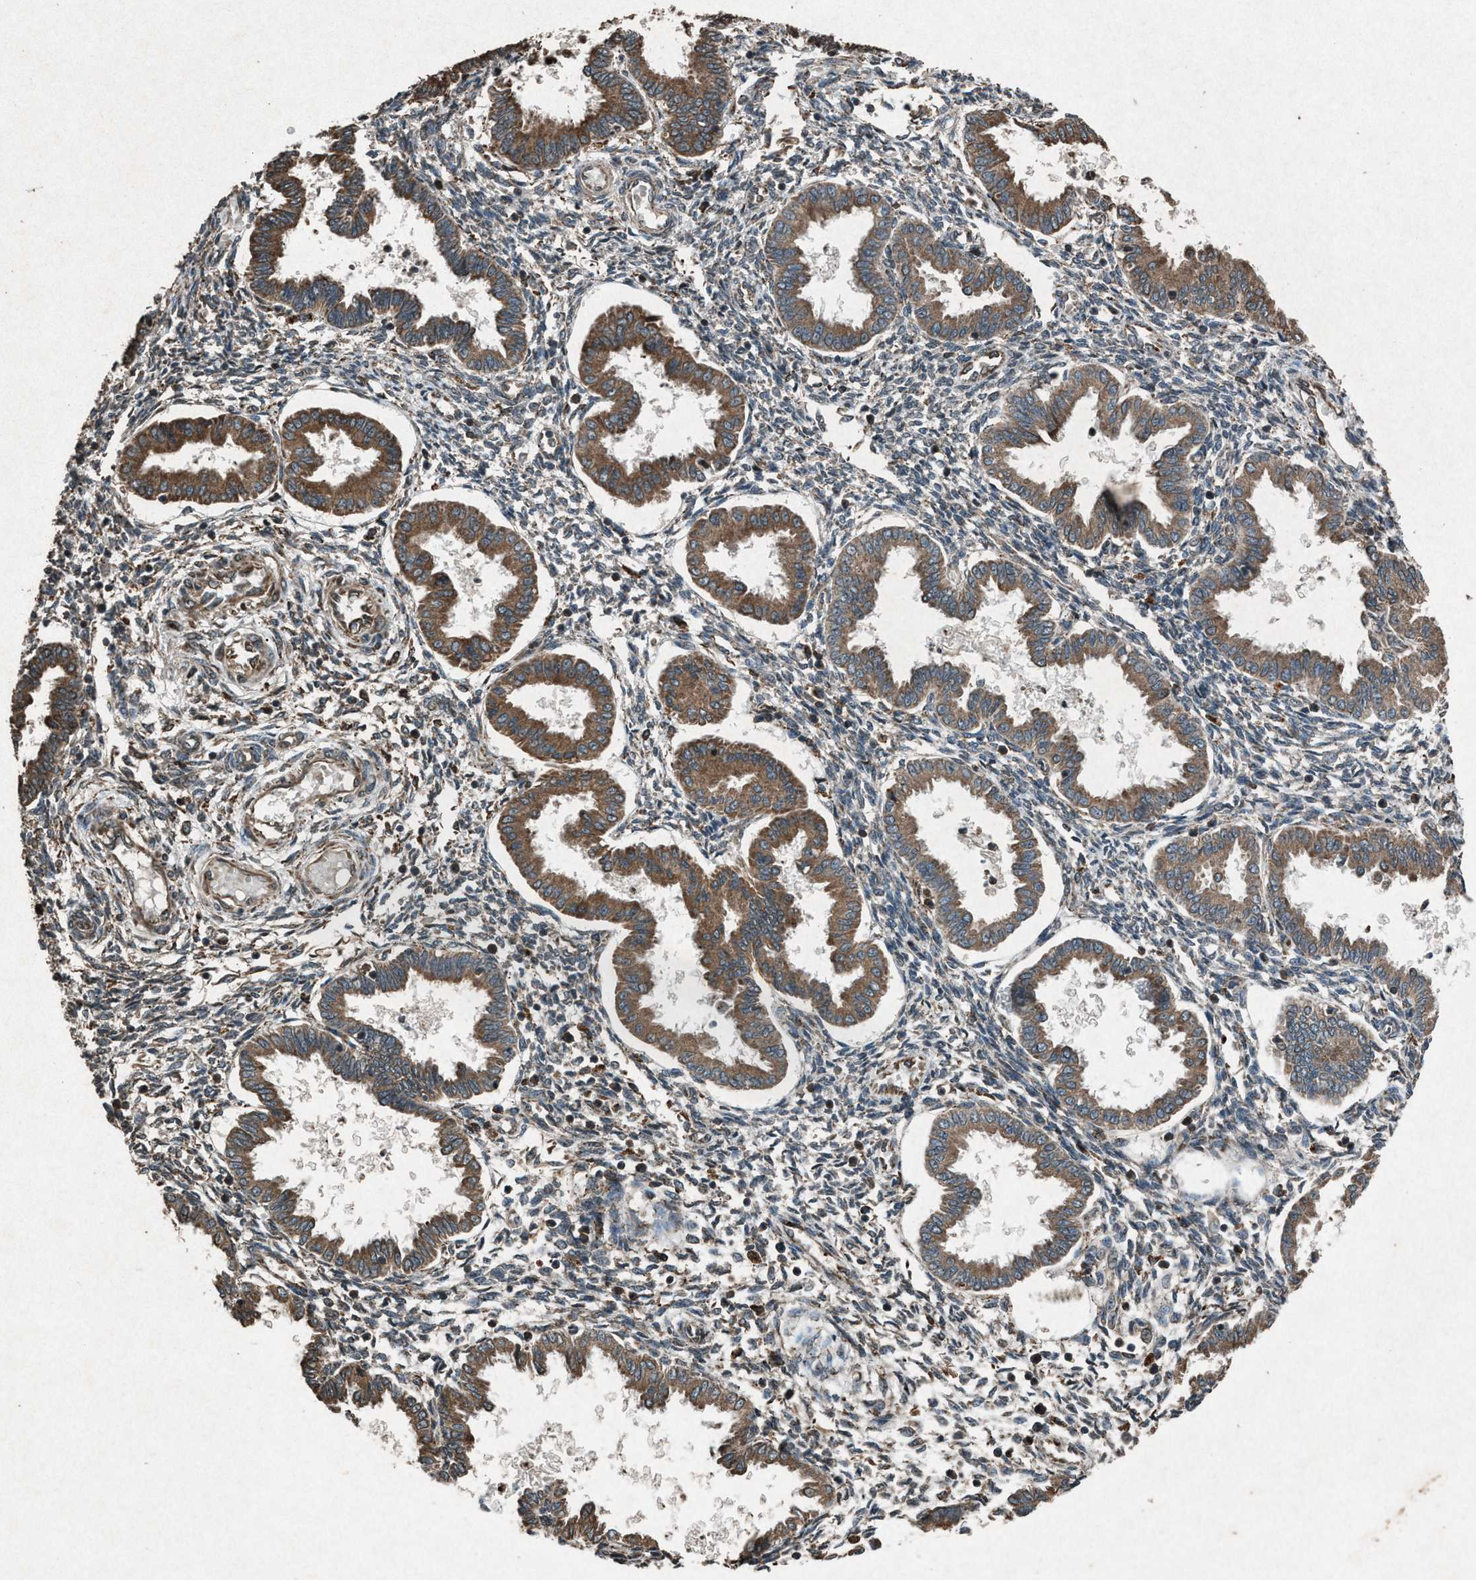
{"staining": {"intensity": "moderate", "quantity": ">75%", "location": "cytoplasmic/membranous"}, "tissue": "endometrium", "cell_type": "Cells in endometrial stroma", "image_type": "normal", "snomed": [{"axis": "morphology", "description": "Normal tissue, NOS"}, {"axis": "topography", "description": "Endometrium"}], "caption": "Immunohistochemistry (DAB) staining of normal endometrium displays moderate cytoplasmic/membranous protein expression in about >75% of cells in endometrial stroma.", "gene": "CALR", "patient": {"sex": "female", "age": 33}}